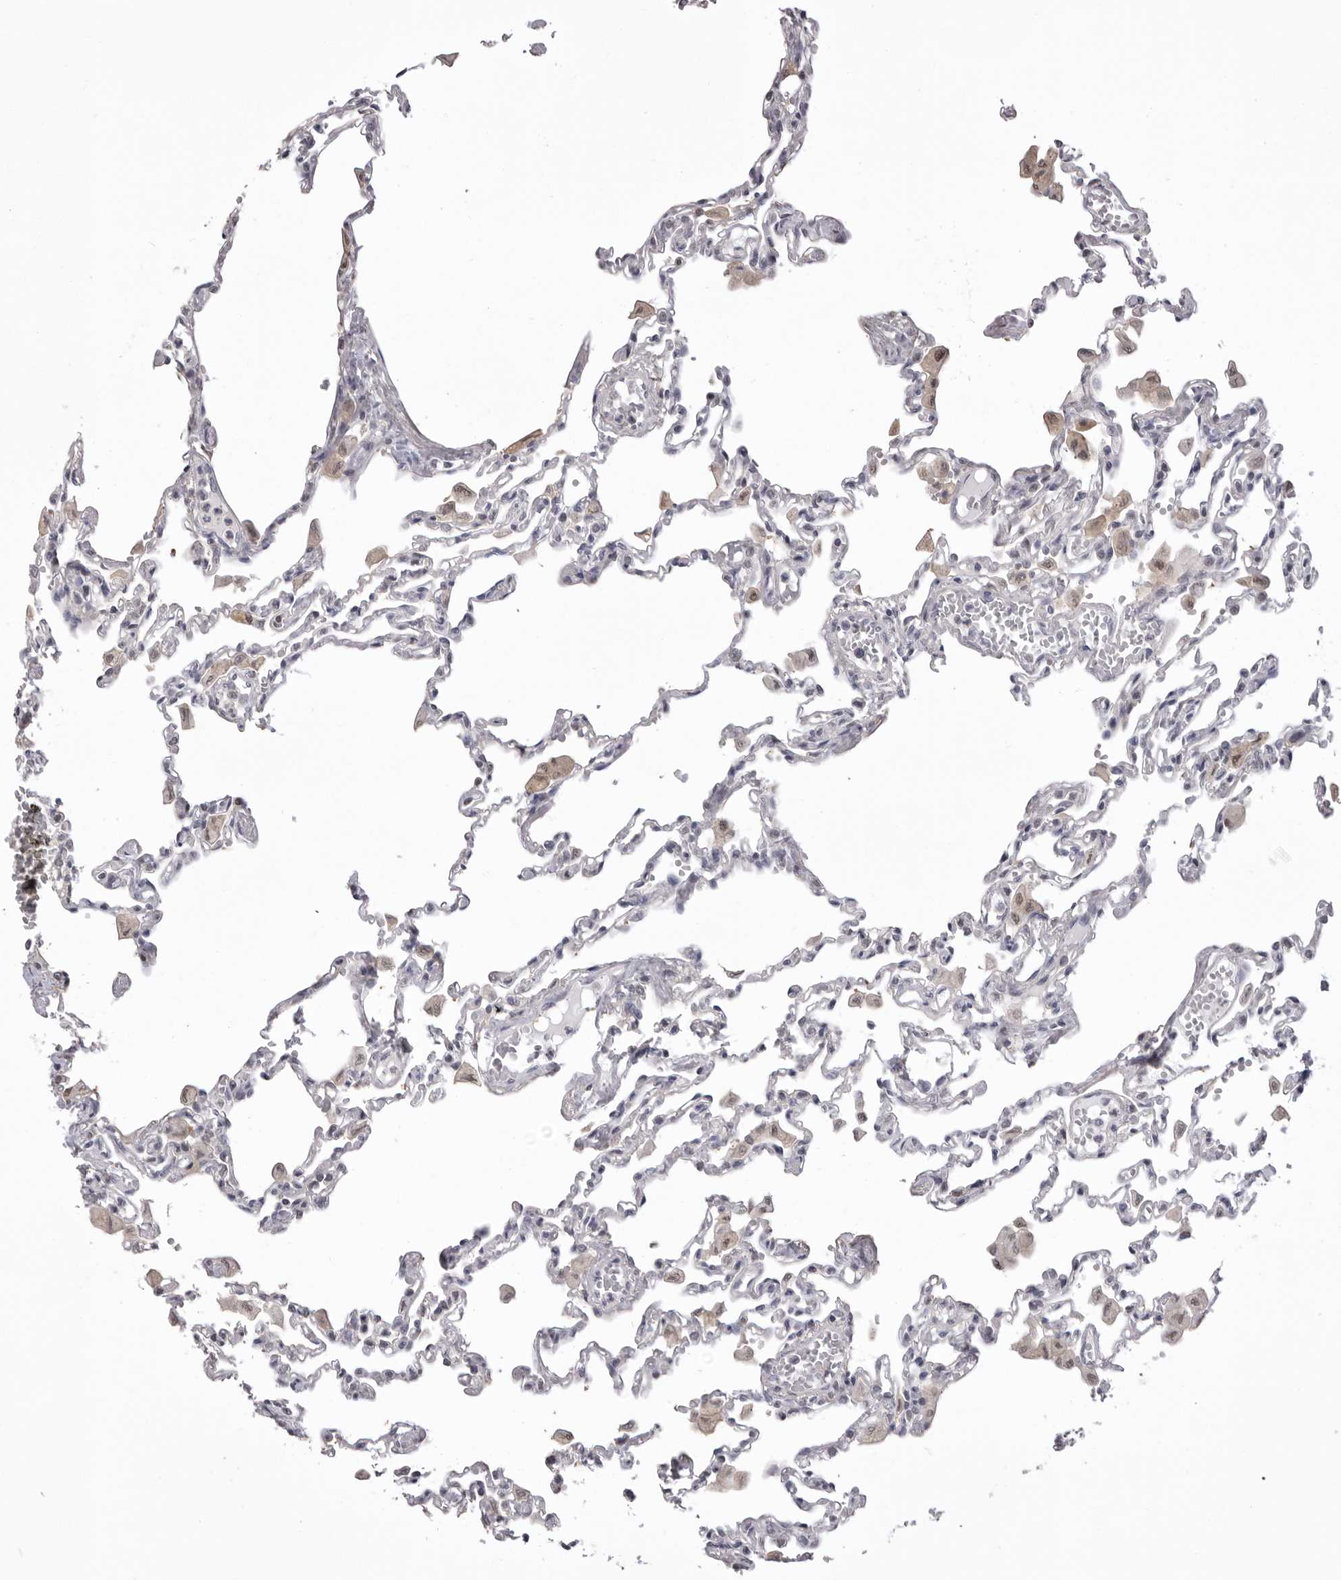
{"staining": {"intensity": "negative", "quantity": "none", "location": "none"}, "tissue": "lung", "cell_type": "Alveolar cells", "image_type": "normal", "snomed": [{"axis": "morphology", "description": "Normal tissue, NOS"}, {"axis": "topography", "description": "Bronchus"}, {"axis": "topography", "description": "Lung"}], "caption": "Protein analysis of unremarkable lung exhibits no significant staining in alveolar cells. (DAB (3,3'-diaminobenzidine) IHC with hematoxylin counter stain).", "gene": "MDH1", "patient": {"sex": "female", "age": 49}}